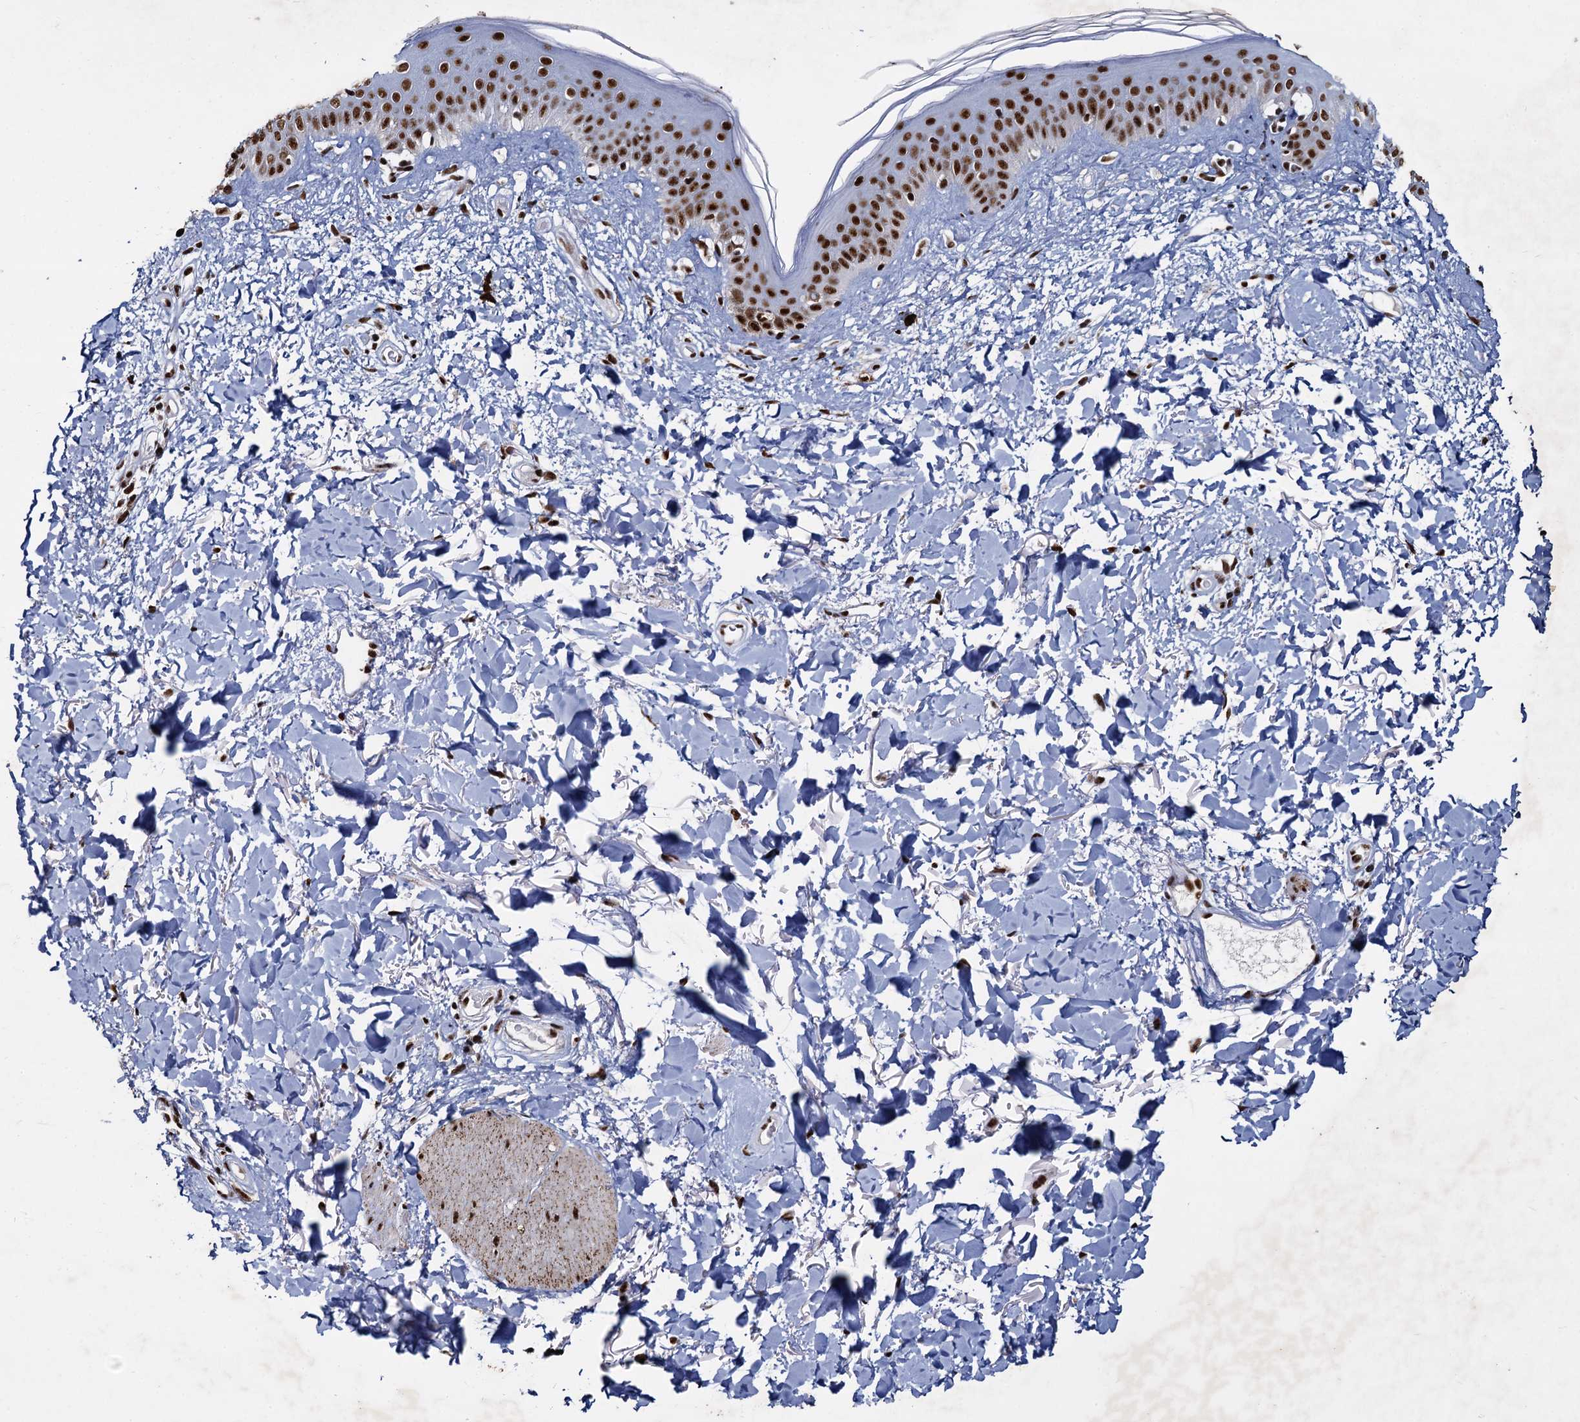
{"staining": {"intensity": "strong", "quantity": ">75%", "location": "nuclear"}, "tissue": "skin", "cell_type": "Fibroblasts", "image_type": "normal", "snomed": [{"axis": "morphology", "description": "Normal tissue, NOS"}, {"axis": "topography", "description": "Skin"}], "caption": "The histopathology image demonstrates staining of benign skin, revealing strong nuclear protein positivity (brown color) within fibroblasts.", "gene": "RPUSD4", "patient": {"sex": "female", "age": 58}}